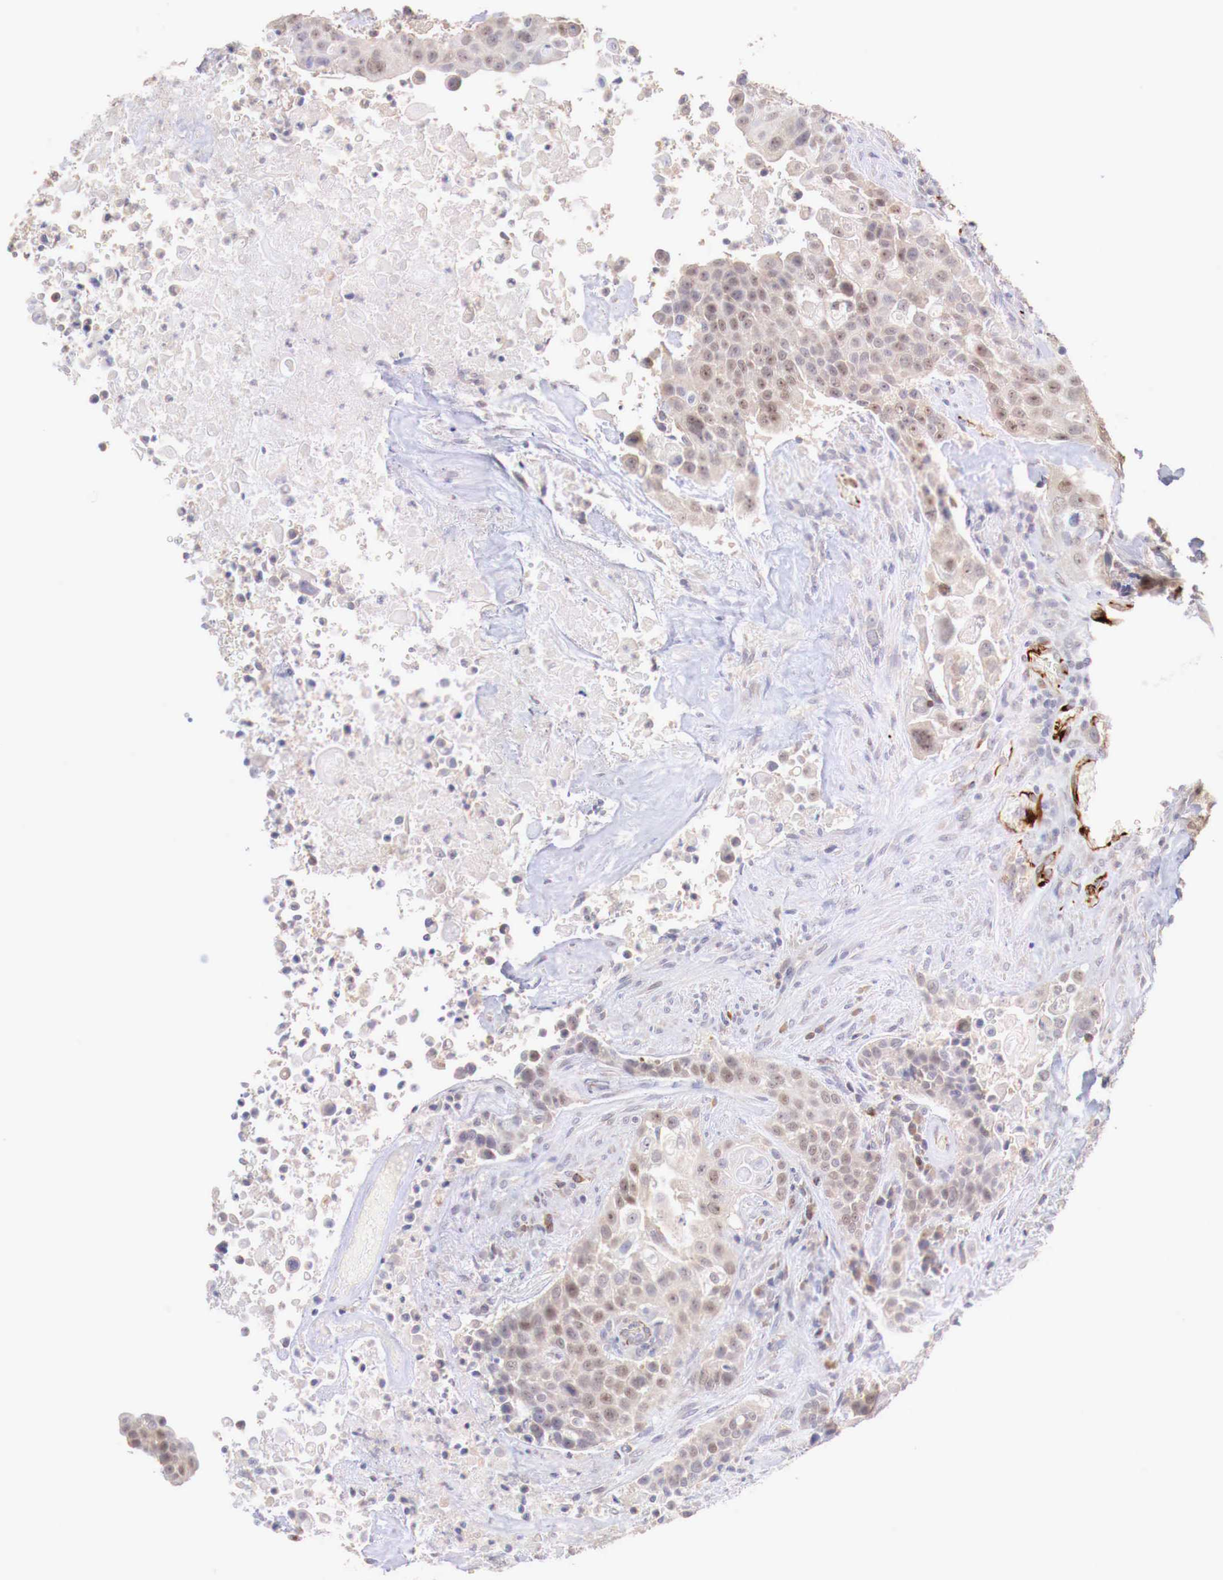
{"staining": {"intensity": "weak", "quantity": "25%-75%", "location": "cytoplasmic/membranous,nuclear"}, "tissue": "urothelial cancer", "cell_type": "Tumor cells", "image_type": "cancer", "snomed": [{"axis": "morphology", "description": "Urothelial carcinoma, High grade"}, {"axis": "topography", "description": "Urinary bladder"}], "caption": "High-grade urothelial carcinoma was stained to show a protein in brown. There is low levels of weak cytoplasmic/membranous and nuclear positivity in about 25%-75% of tumor cells.", "gene": "WT1", "patient": {"sex": "male", "age": 74}}